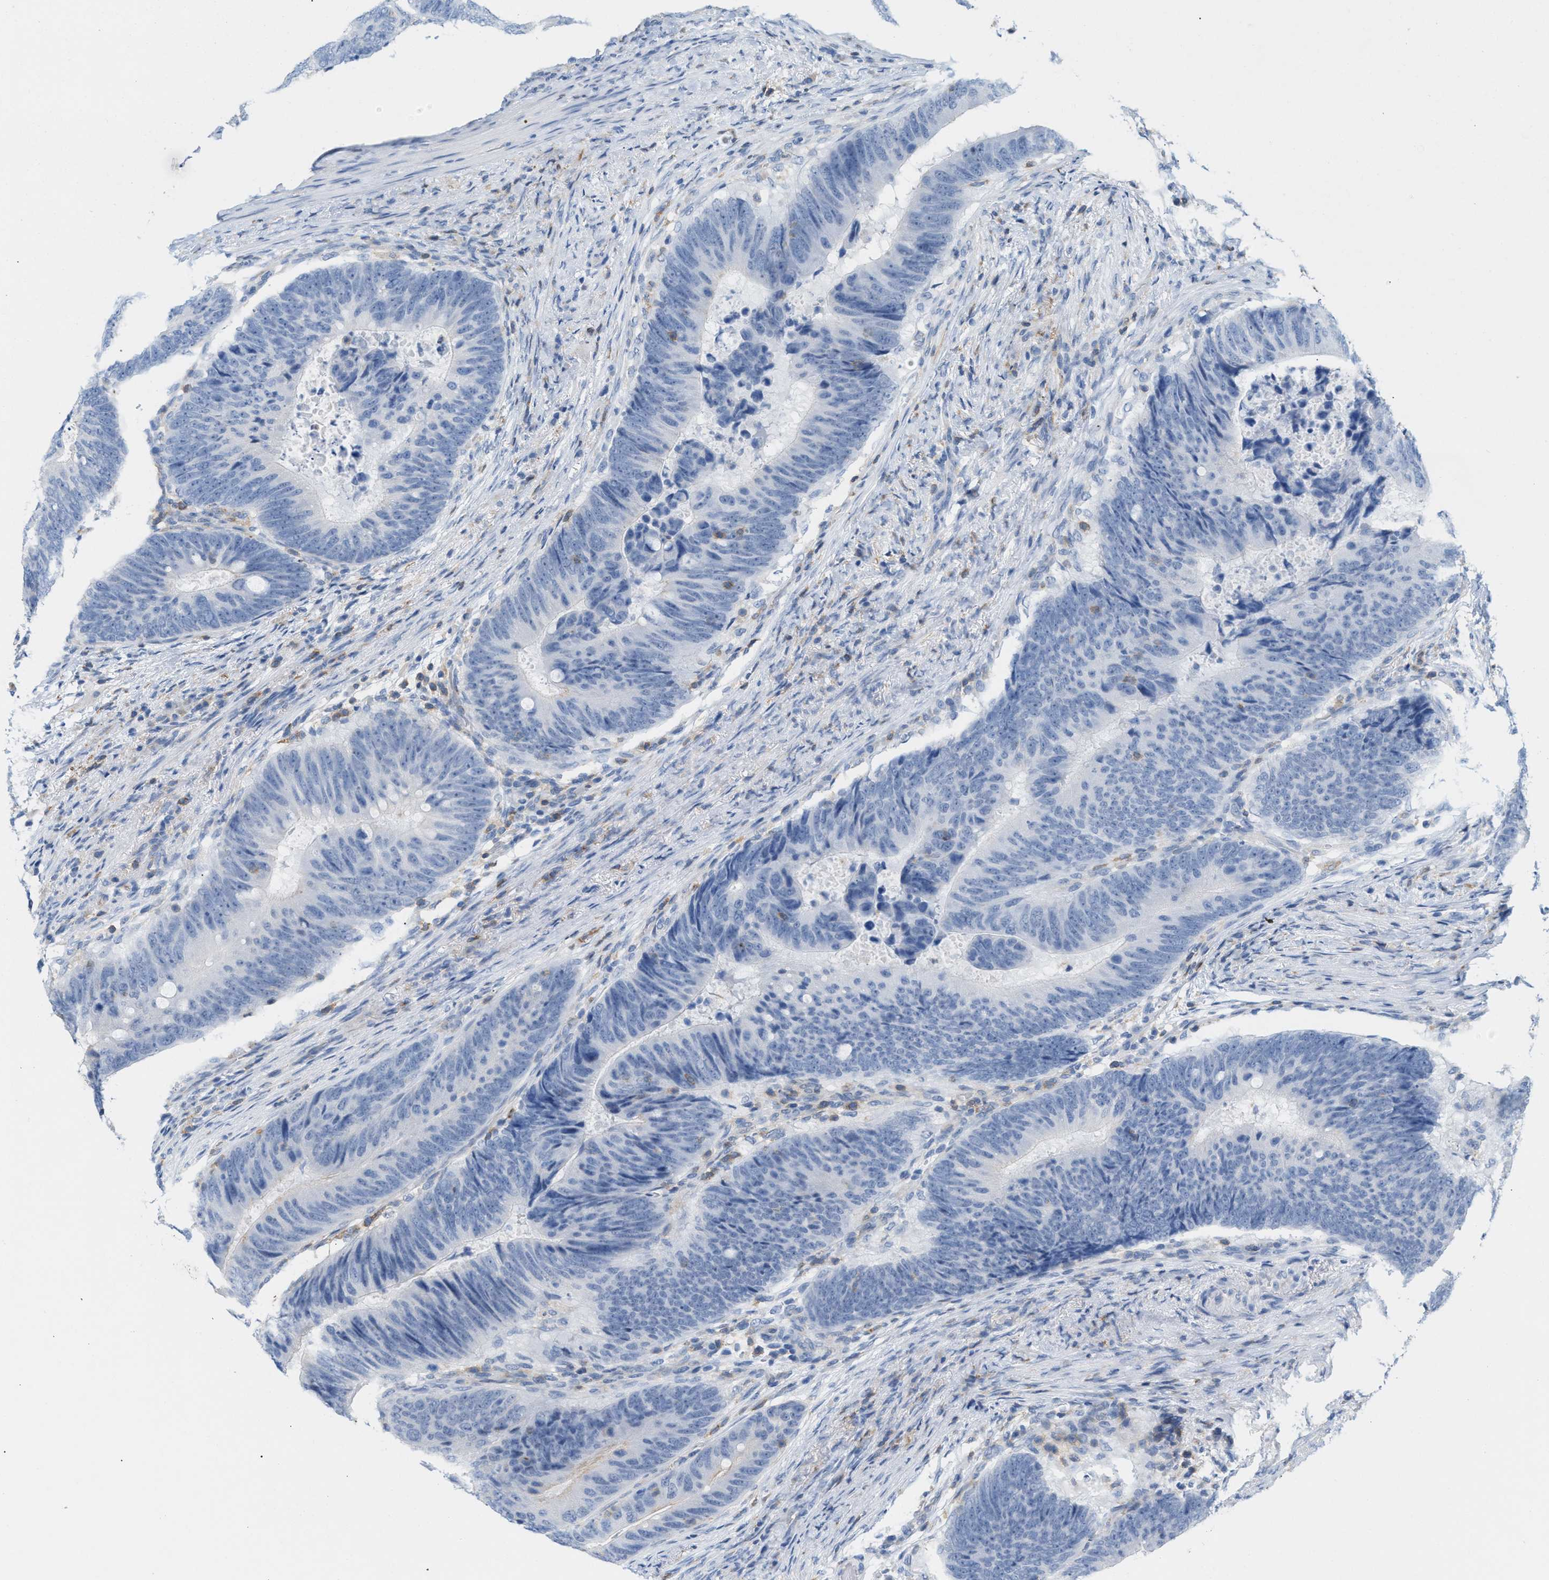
{"staining": {"intensity": "negative", "quantity": "none", "location": "none"}, "tissue": "colorectal cancer", "cell_type": "Tumor cells", "image_type": "cancer", "snomed": [{"axis": "morphology", "description": "Adenocarcinoma, NOS"}, {"axis": "topography", "description": "Colon"}], "caption": "Tumor cells show no significant positivity in colorectal cancer.", "gene": "IL16", "patient": {"sex": "male", "age": 56}}